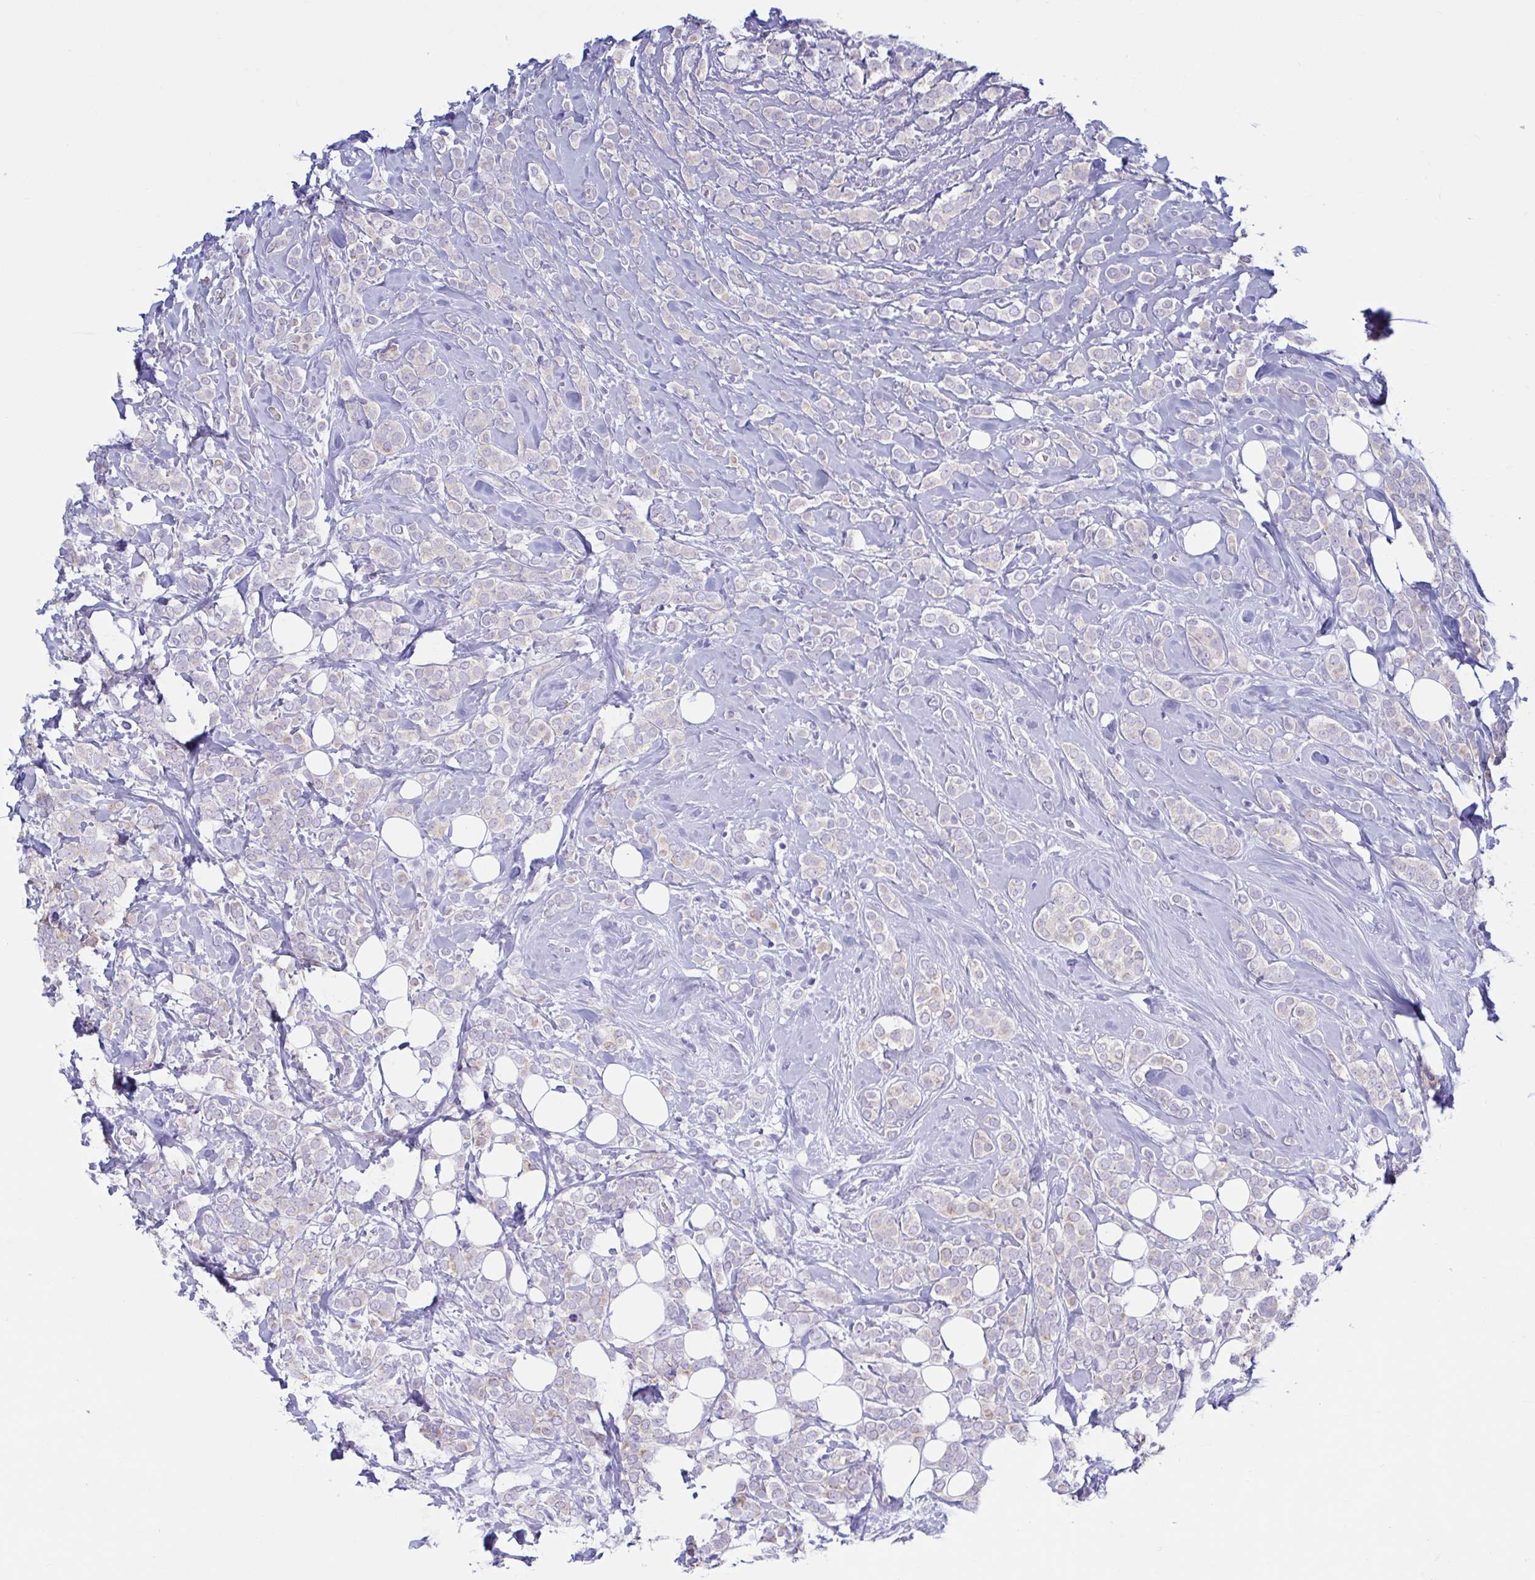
{"staining": {"intensity": "negative", "quantity": "none", "location": "none"}, "tissue": "breast cancer", "cell_type": "Tumor cells", "image_type": "cancer", "snomed": [{"axis": "morphology", "description": "Lobular carcinoma"}, {"axis": "topography", "description": "Breast"}], "caption": "DAB (3,3'-diaminobenzidine) immunohistochemical staining of breast lobular carcinoma shows no significant expression in tumor cells.", "gene": "TNNI2", "patient": {"sex": "female", "age": 49}}